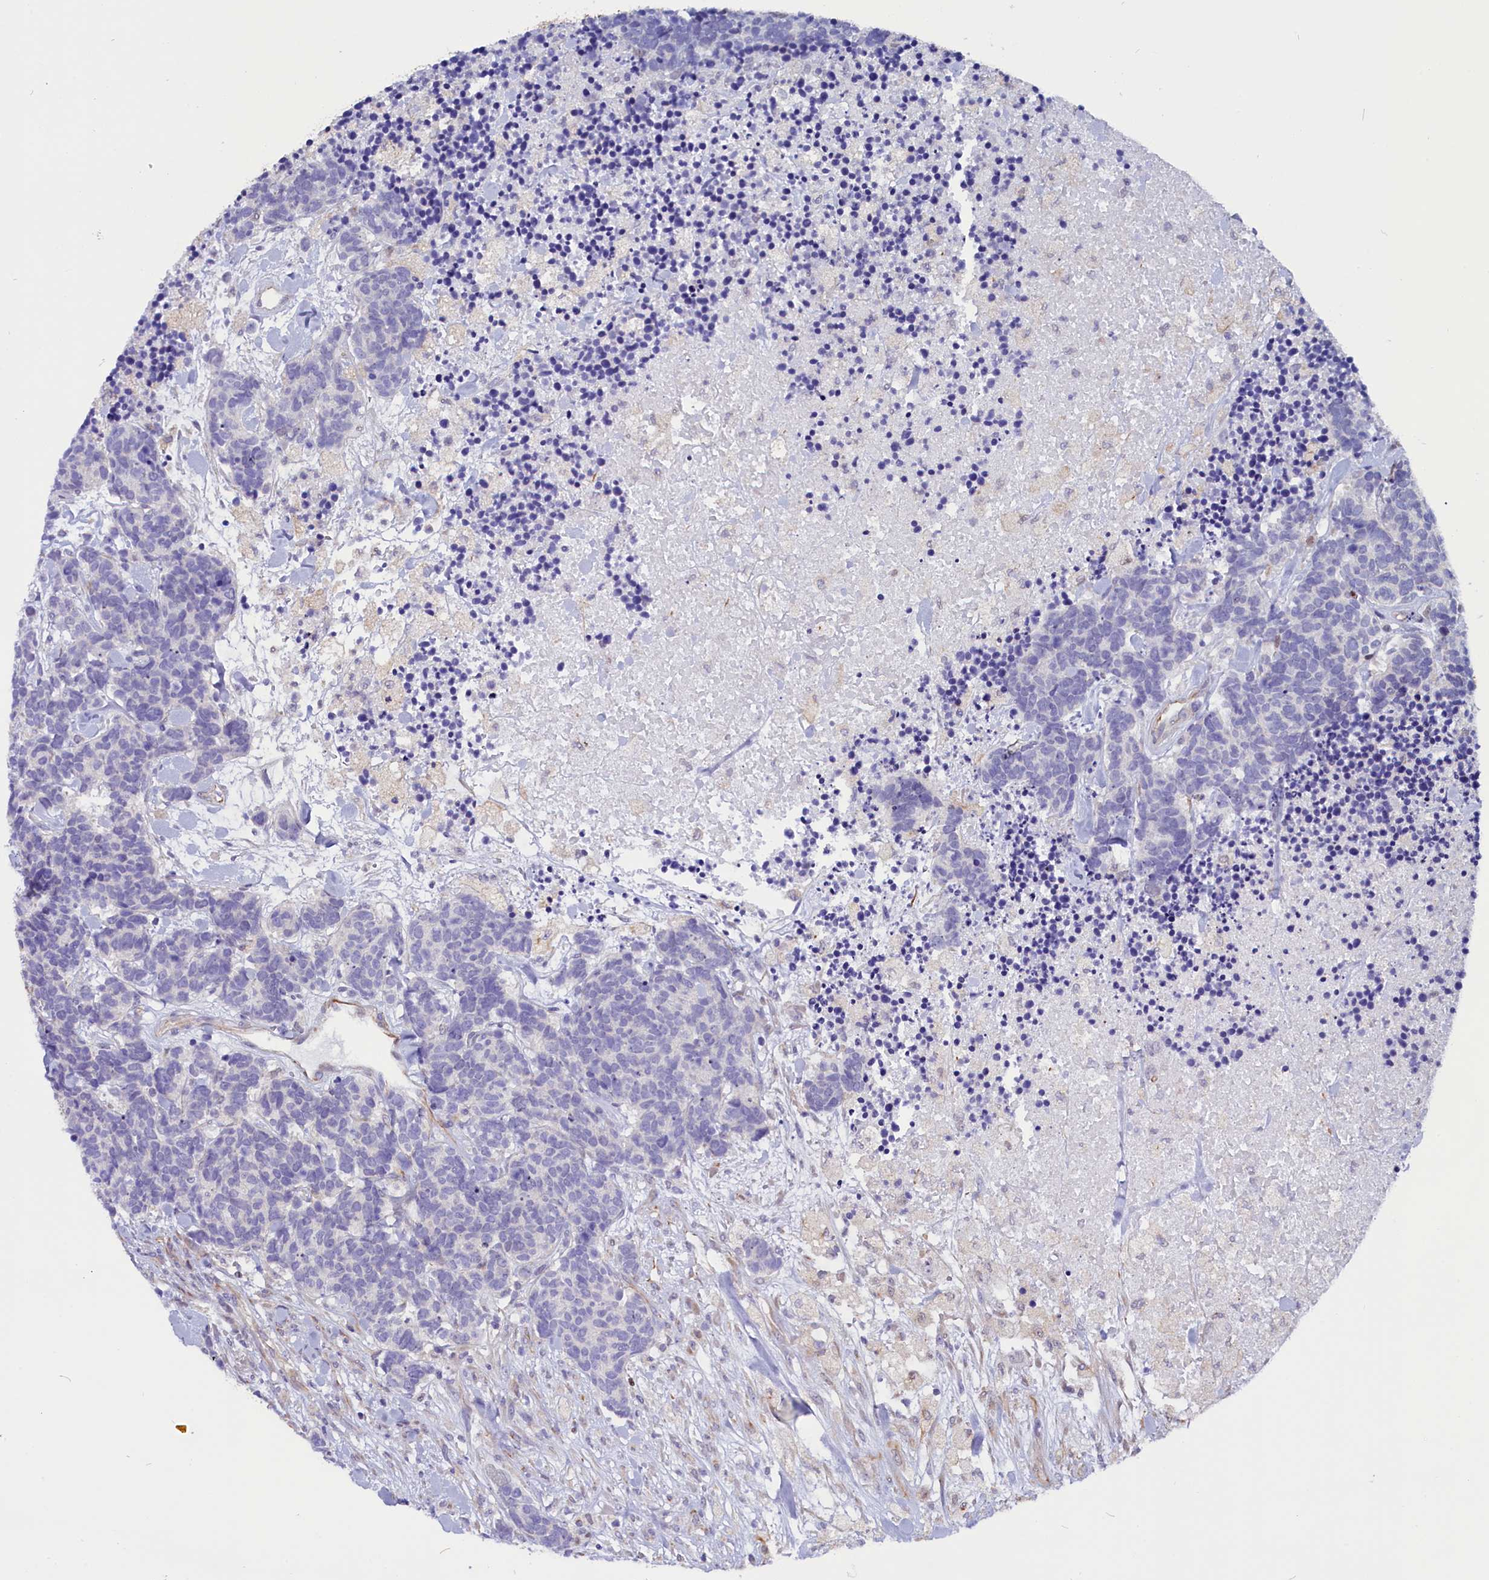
{"staining": {"intensity": "negative", "quantity": "none", "location": "none"}, "tissue": "carcinoid", "cell_type": "Tumor cells", "image_type": "cancer", "snomed": [{"axis": "morphology", "description": "Carcinoma, NOS"}, {"axis": "morphology", "description": "Carcinoid, malignant, NOS"}, {"axis": "topography", "description": "Prostate"}], "caption": "Carcinoid was stained to show a protein in brown. There is no significant staining in tumor cells.", "gene": "PDILT", "patient": {"sex": "male", "age": 57}}